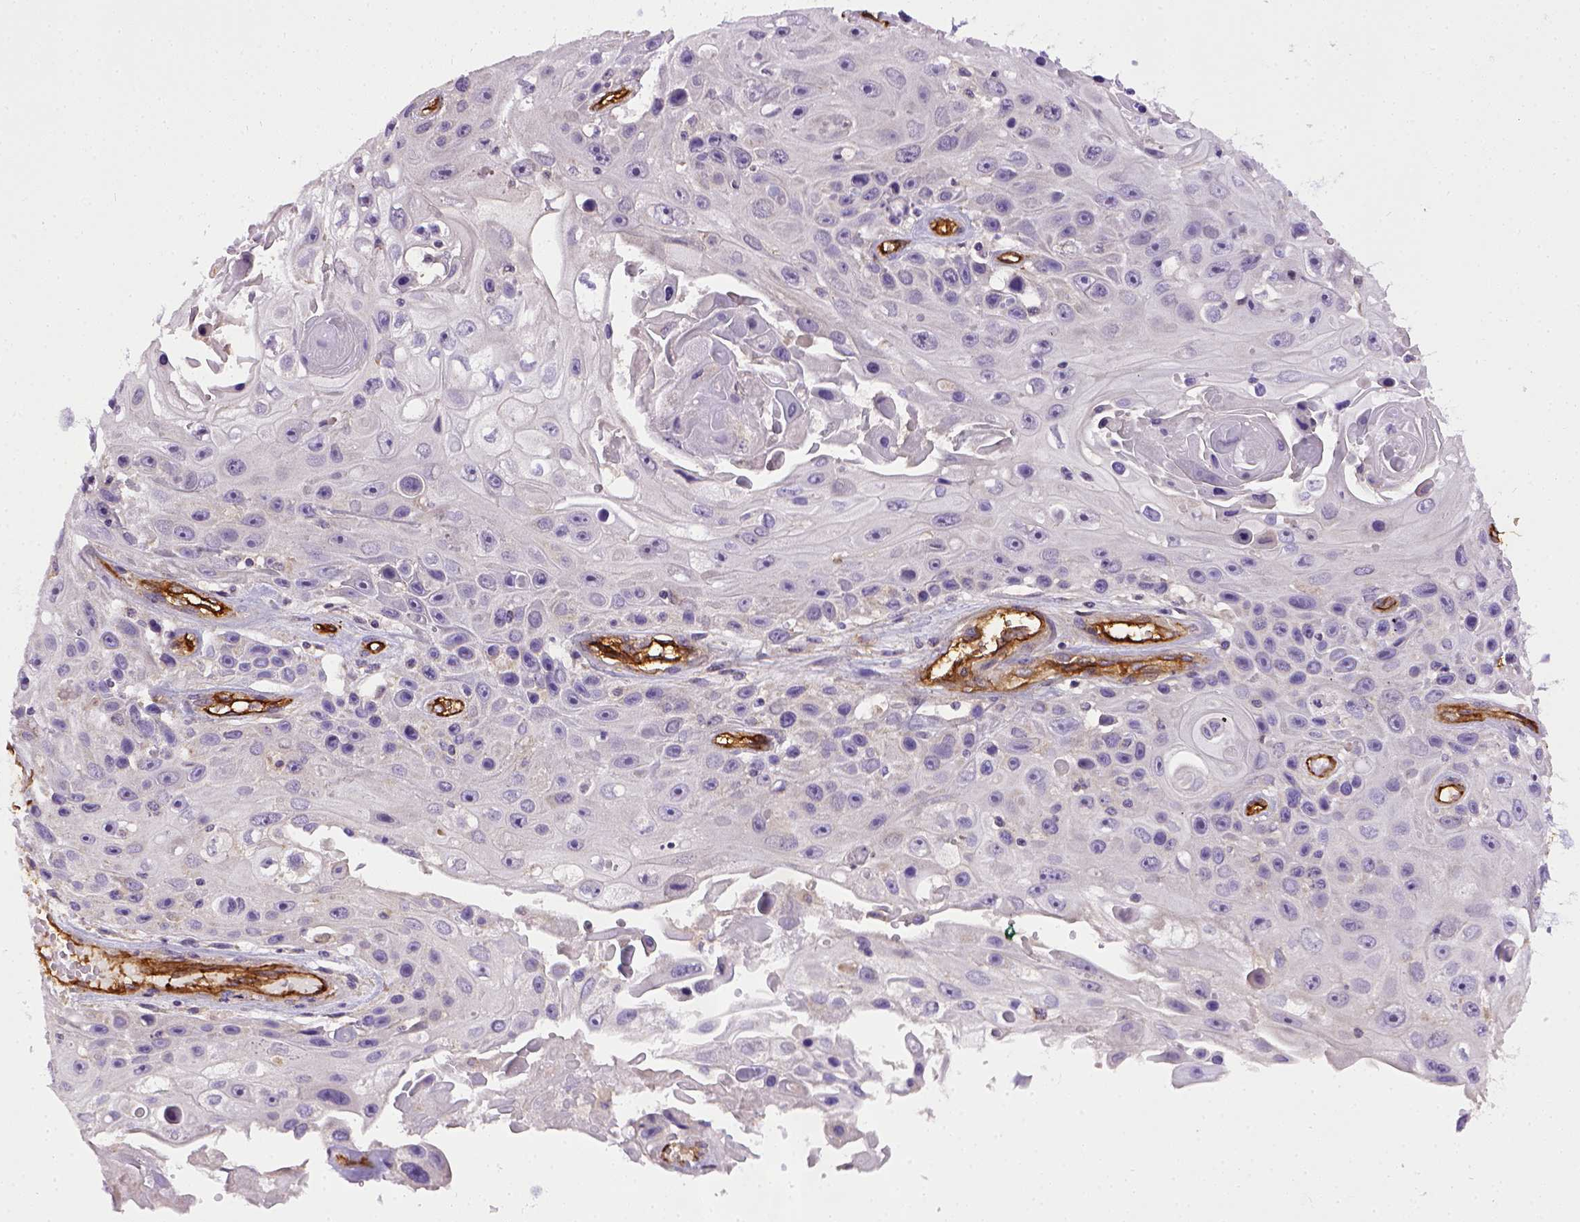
{"staining": {"intensity": "negative", "quantity": "none", "location": "none"}, "tissue": "skin cancer", "cell_type": "Tumor cells", "image_type": "cancer", "snomed": [{"axis": "morphology", "description": "Squamous cell carcinoma, NOS"}, {"axis": "topography", "description": "Skin"}], "caption": "Image shows no significant protein positivity in tumor cells of squamous cell carcinoma (skin). (DAB immunohistochemistry (IHC), high magnification).", "gene": "ENG", "patient": {"sex": "male", "age": 82}}